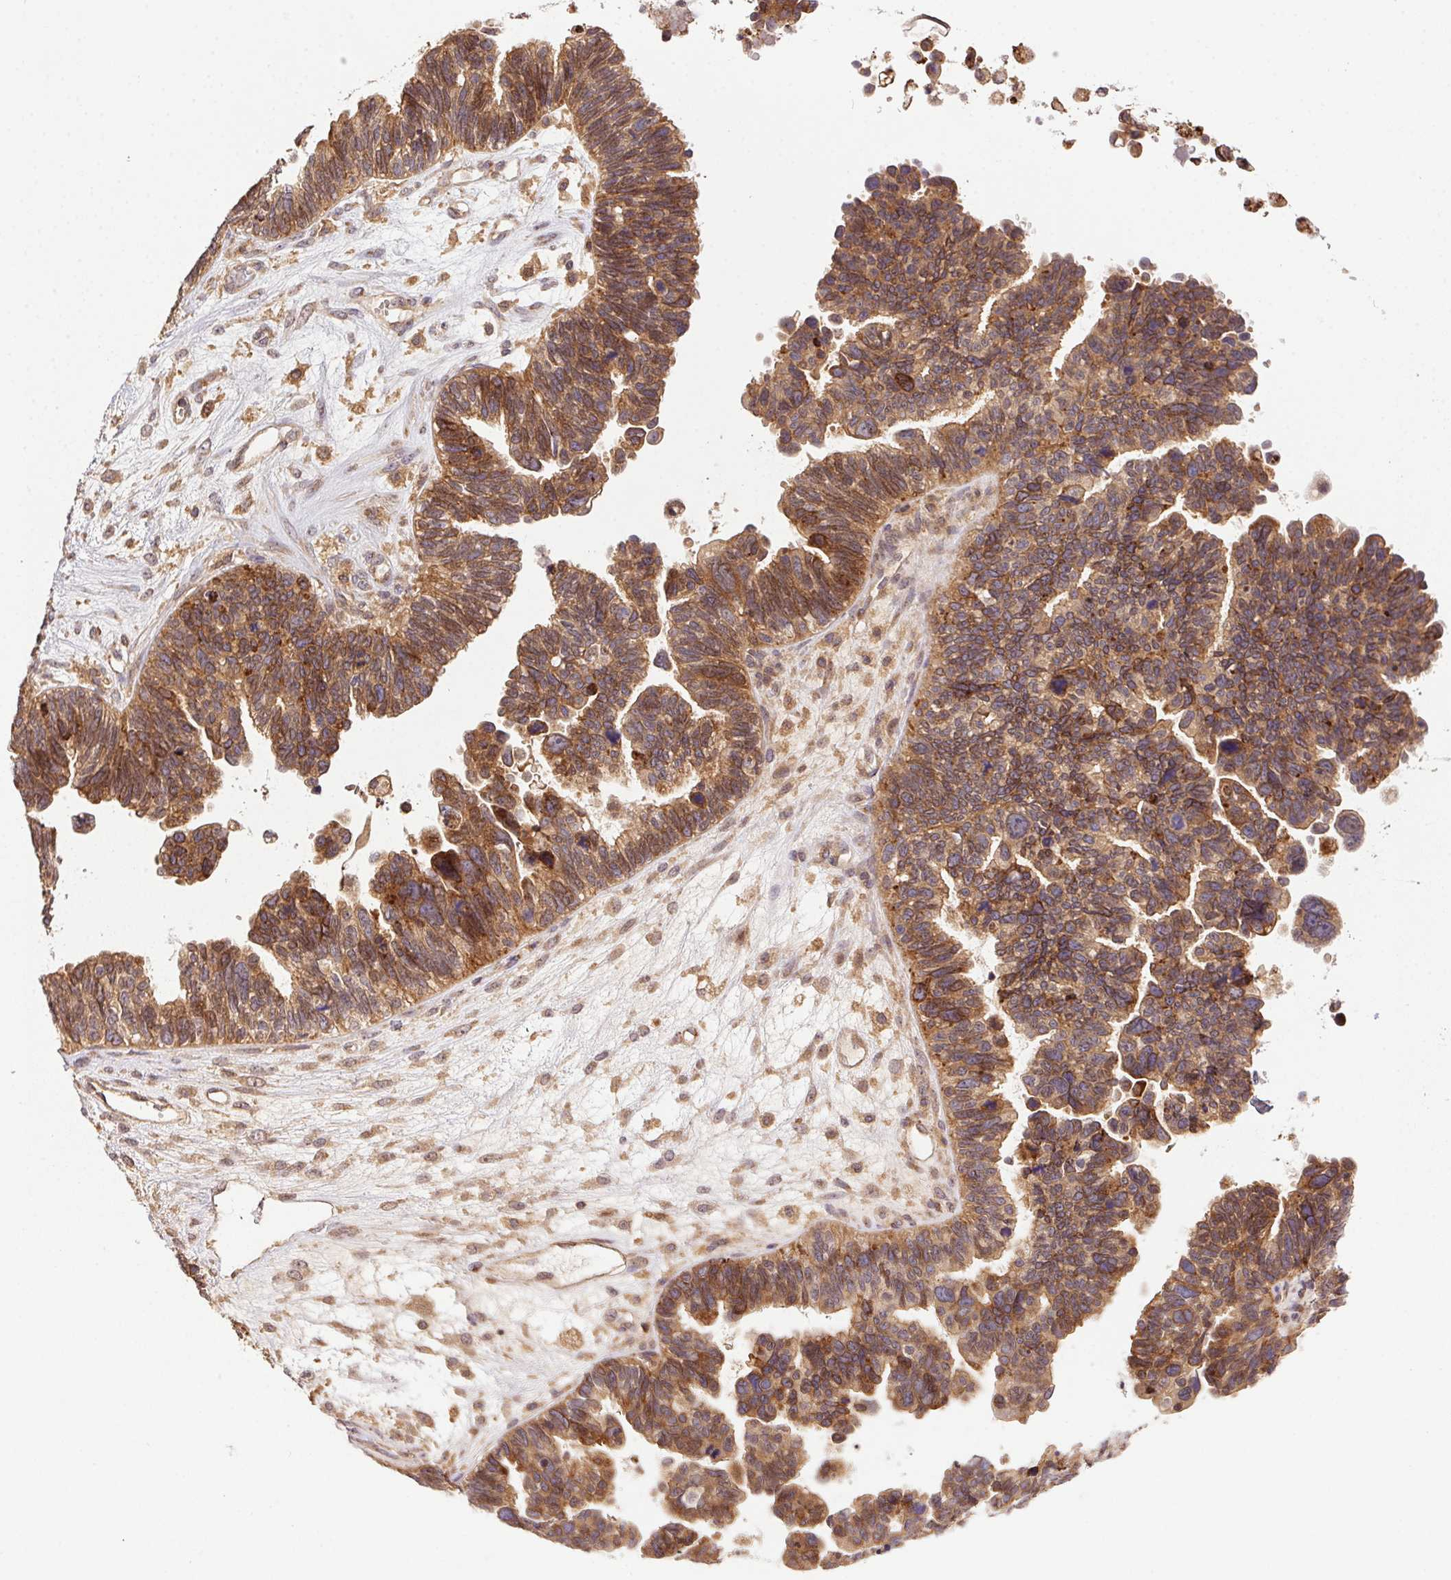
{"staining": {"intensity": "moderate", "quantity": ">75%", "location": "cytoplasmic/membranous"}, "tissue": "ovarian cancer", "cell_type": "Tumor cells", "image_type": "cancer", "snomed": [{"axis": "morphology", "description": "Cystadenocarcinoma, serous, NOS"}, {"axis": "topography", "description": "Ovary"}], "caption": "Ovarian serous cystadenocarcinoma stained with a protein marker exhibits moderate staining in tumor cells.", "gene": "MEX3D", "patient": {"sex": "female", "age": 60}}